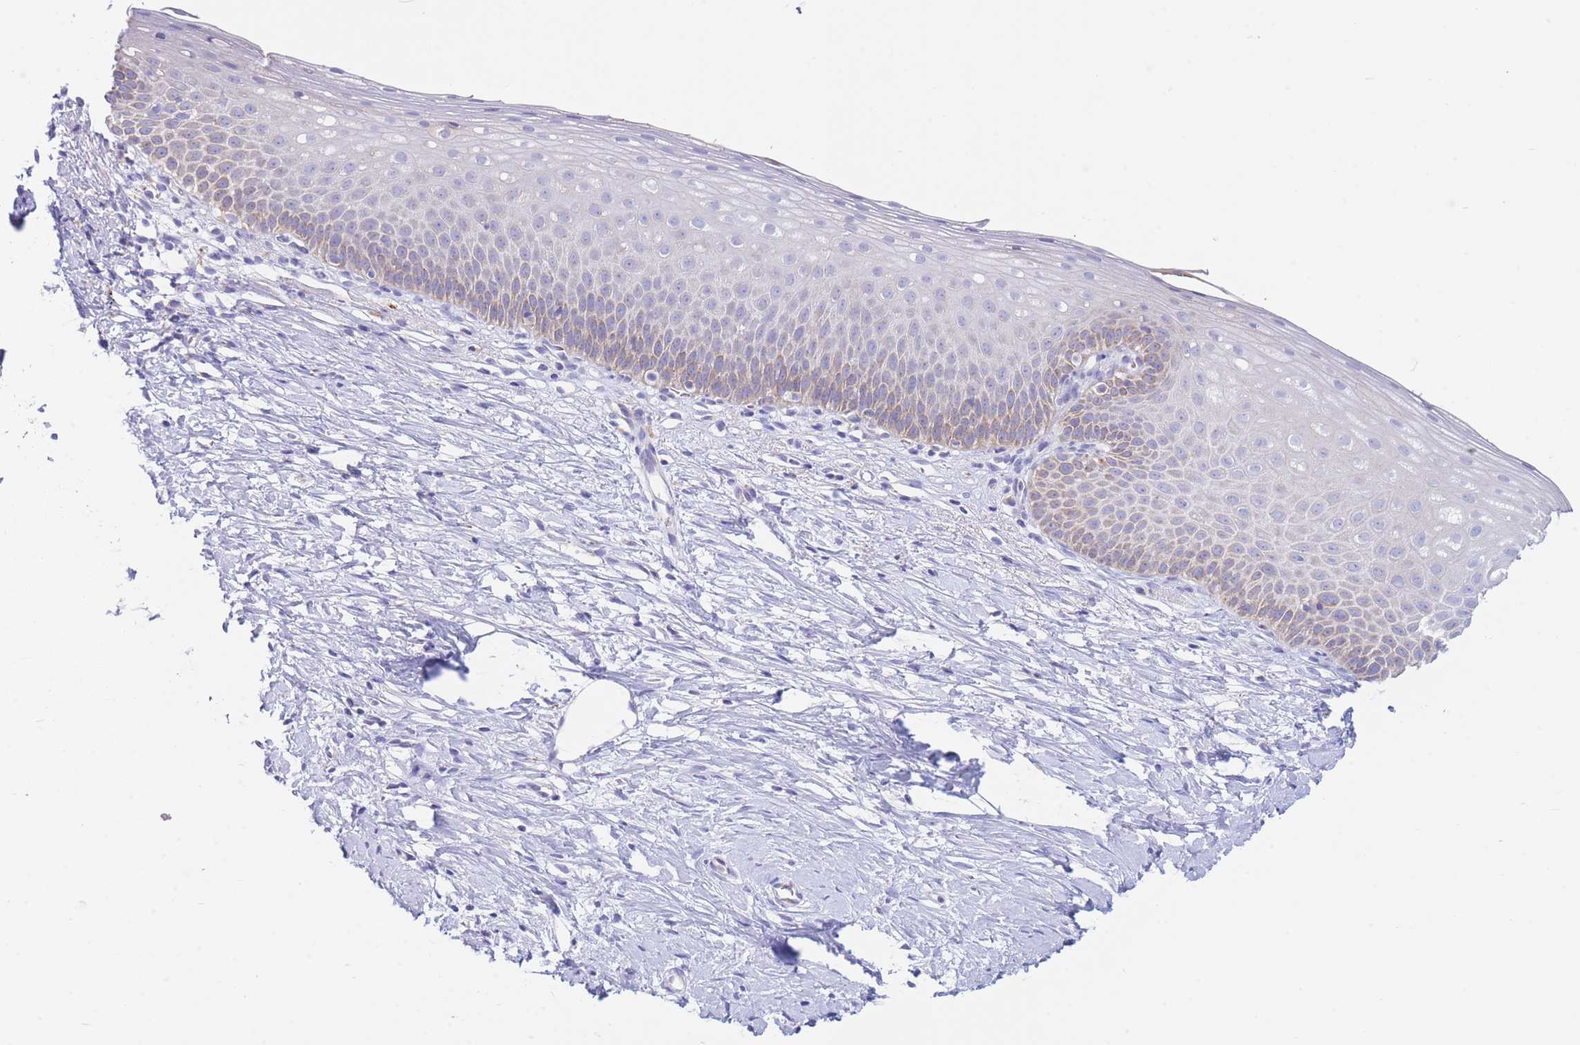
{"staining": {"intensity": "weak", "quantity": "25%-75%", "location": "cytoplasmic/membranous"}, "tissue": "cervix", "cell_type": "Glandular cells", "image_type": "normal", "snomed": [{"axis": "morphology", "description": "Normal tissue, NOS"}, {"axis": "topography", "description": "Cervix"}], "caption": "Protein analysis of normal cervix reveals weak cytoplasmic/membranous staining in approximately 25%-75% of glandular cells. (Stains: DAB (3,3'-diaminobenzidine) in brown, nuclei in blue, Microscopy: brightfield microscopy at high magnification).", "gene": "NANP", "patient": {"sex": "female", "age": 57}}